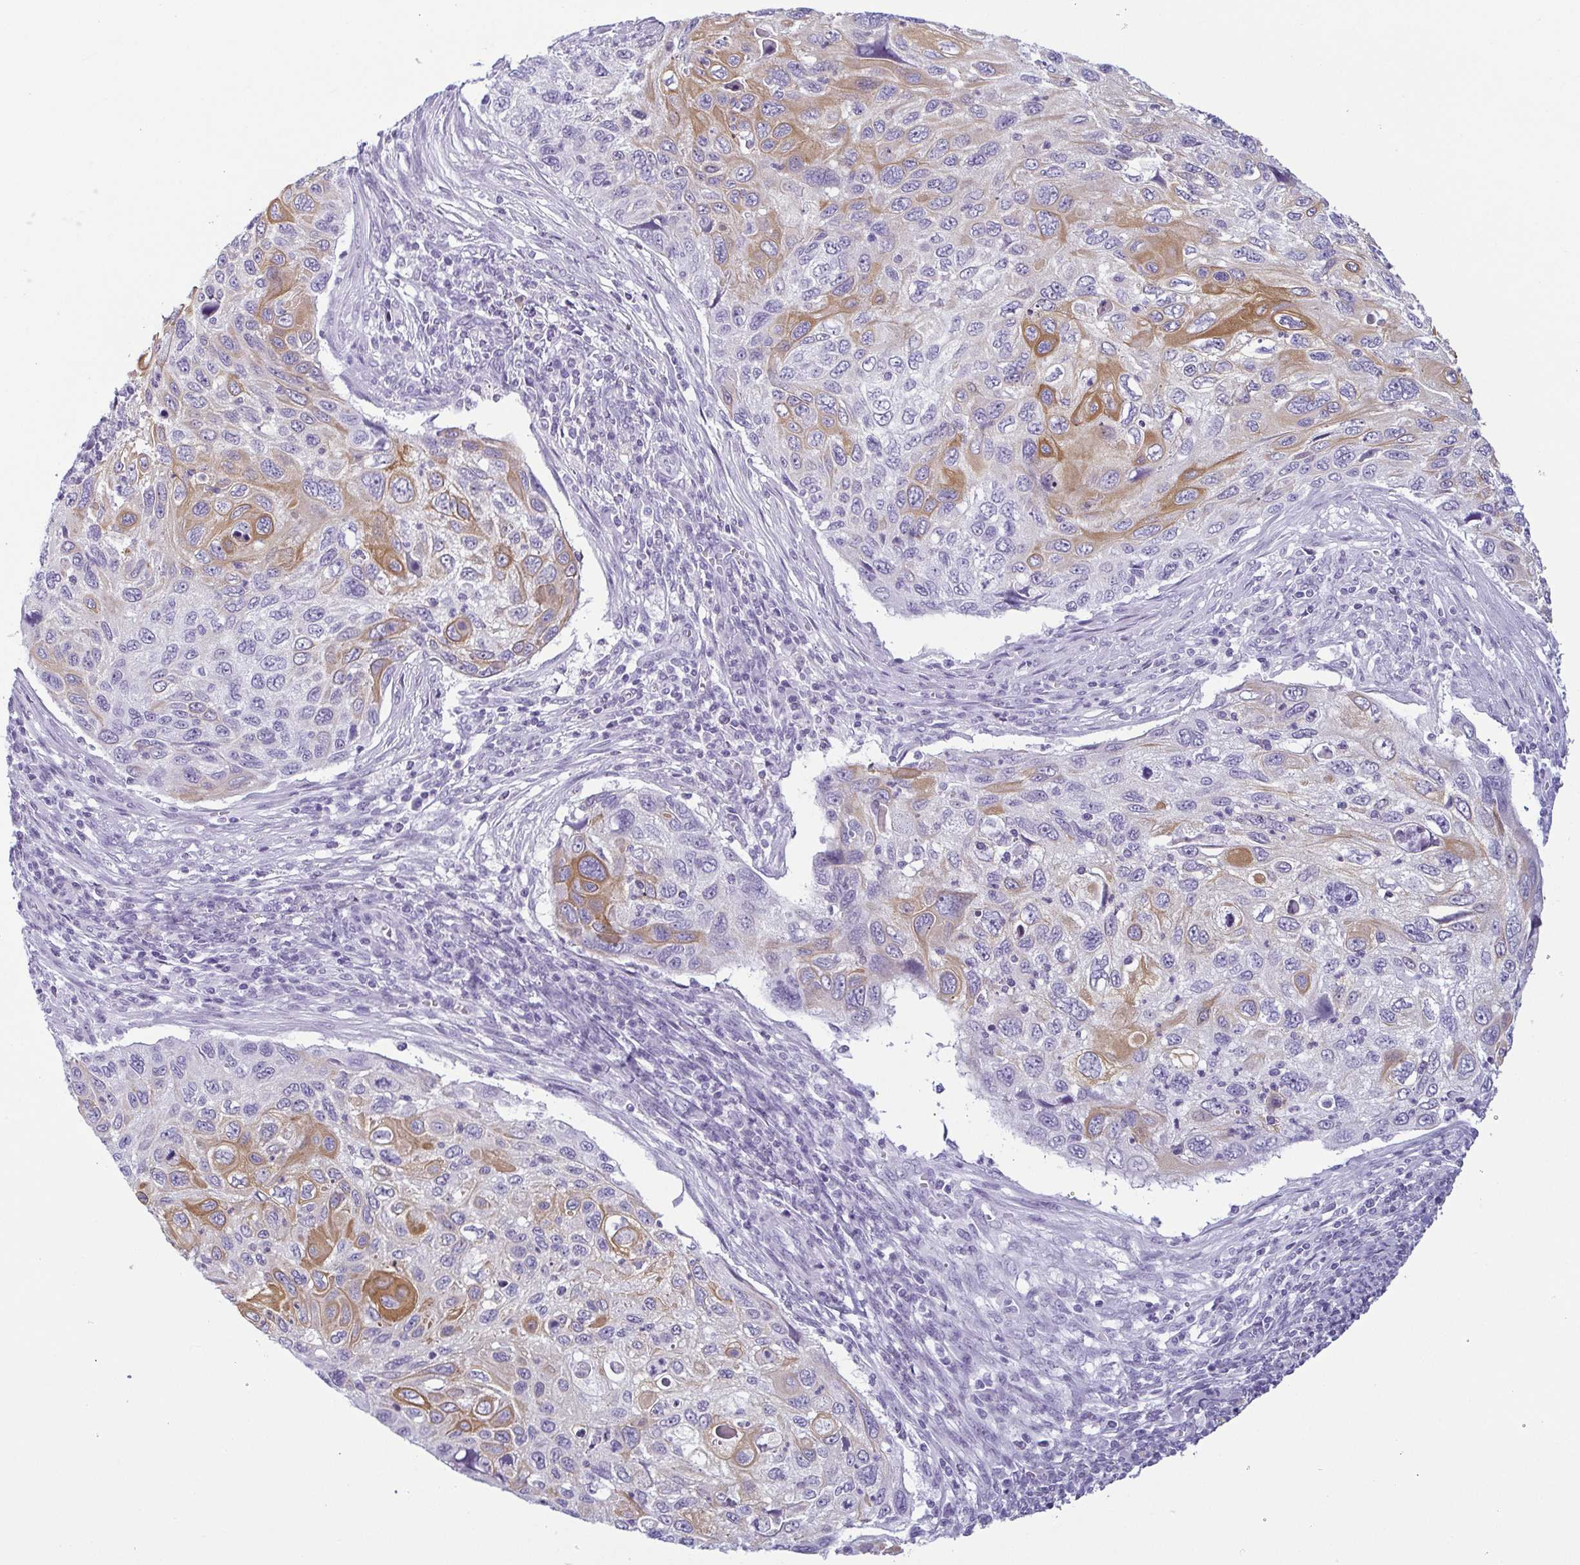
{"staining": {"intensity": "moderate", "quantity": "<25%", "location": "cytoplasmic/membranous"}, "tissue": "cervical cancer", "cell_type": "Tumor cells", "image_type": "cancer", "snomed": [{"axis": "morphology", "description": "Squamous cell carcinoma, NOS"}, {"axis": "topography", "description": "Cervix"}], "caption": "This is a histology image of IHC staining of squamous cell carcinoma (cervical), which shows moderate expression in the cytoplasmic/membranous of tumor cells.", "gene": "KRT78", "patient": {"sex": "female", "age": 70}}